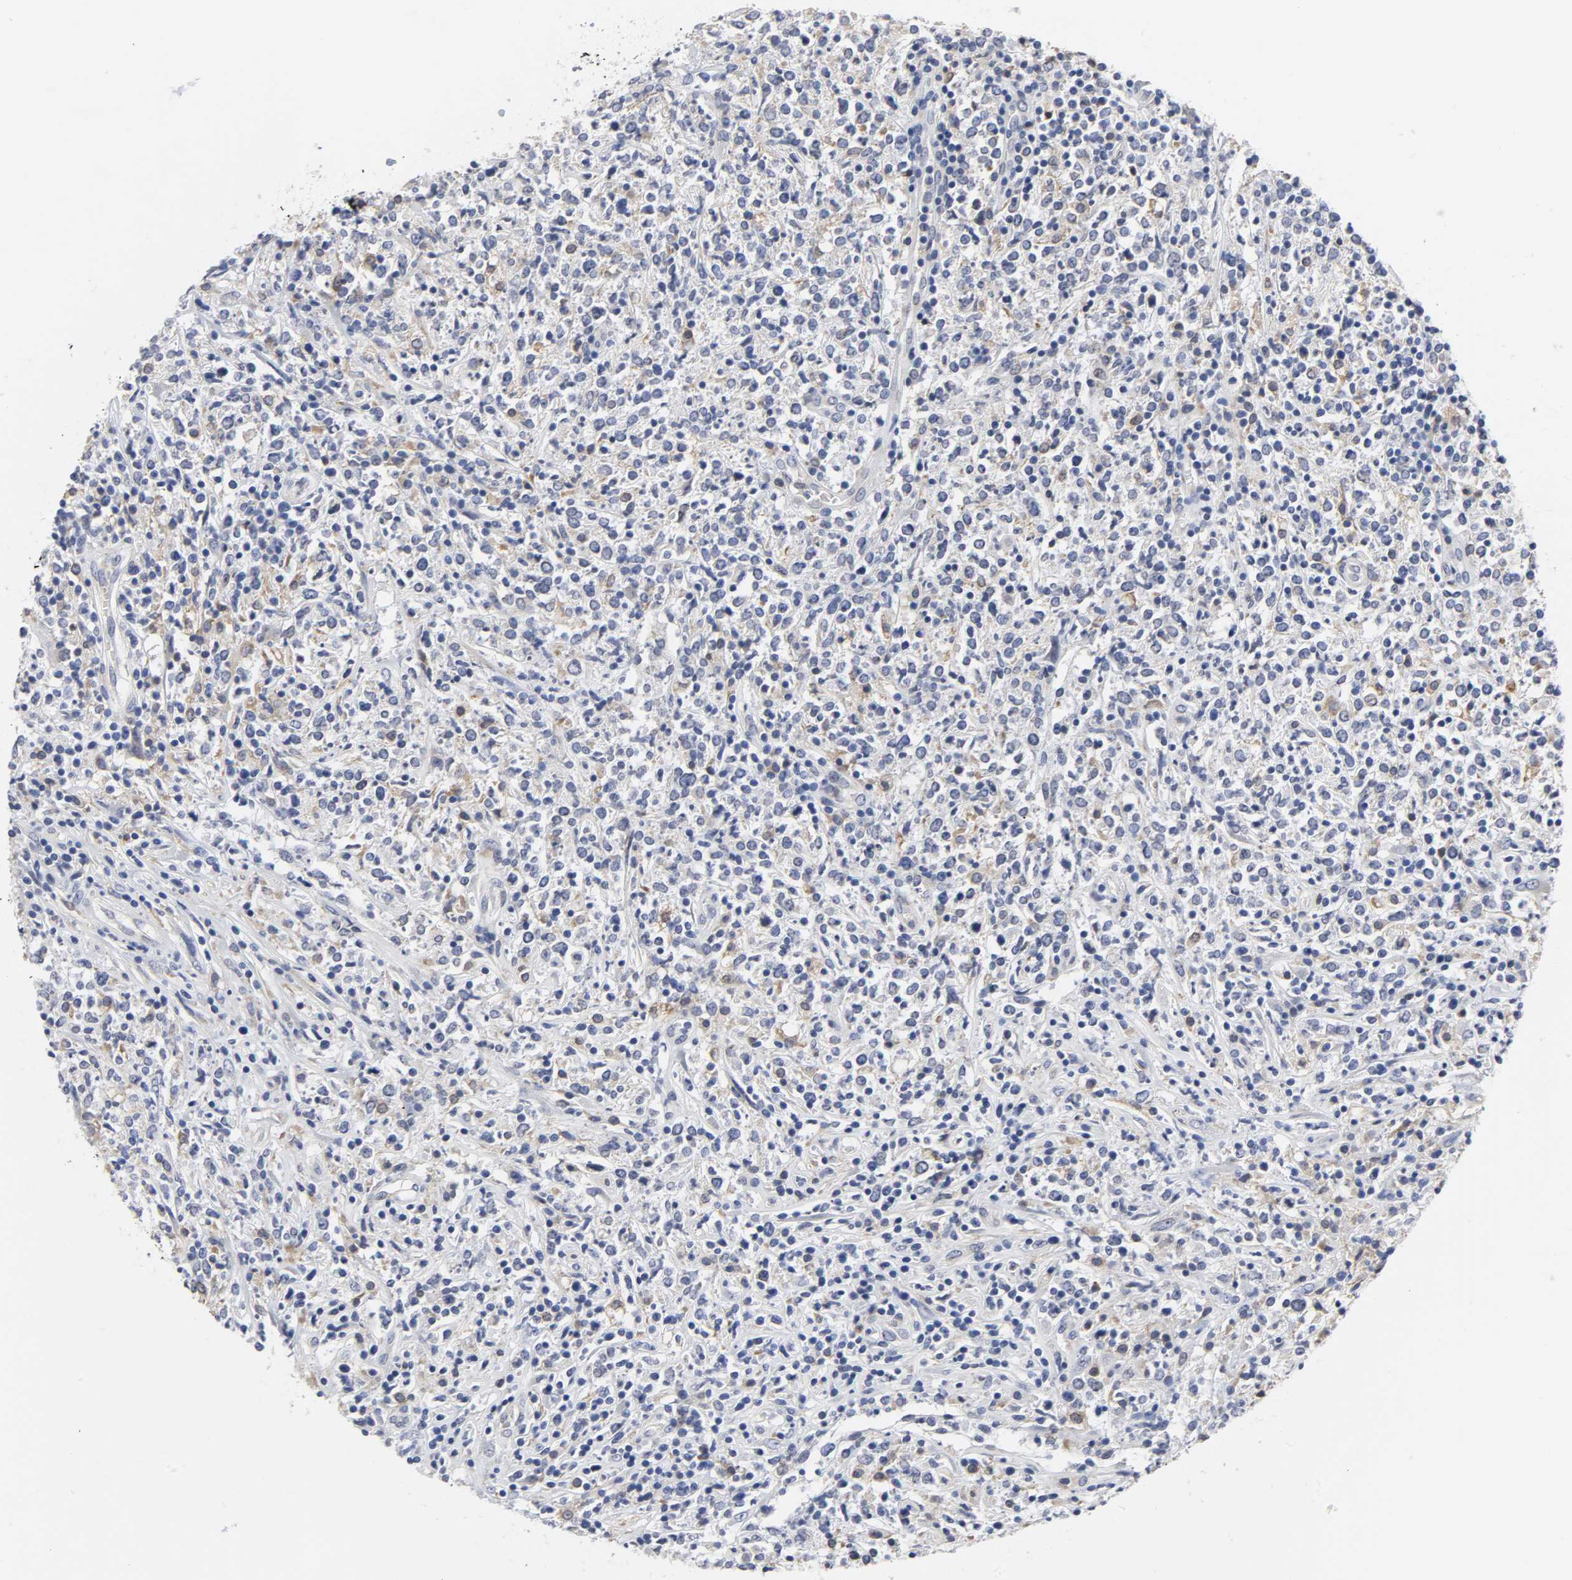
{"staining": {"intensity": "weak", "quantity": "25%-75%", "location": "cytoplasmic/membranous"}, "tissue": "lymphoma", "cell_type": "Tumor cells", "image_type": "cancer", "snomed": [{"axis": "morphology", "description": "Malignant lymphoma, non-Hodgkin's type, High grade"}, {"axis": "topography", "description": "Lymph node"}], "caption": "Immunohistochemical staining of lymphoma demonstrates low levels of weak cytoplasmic/membranous positivity in about 25%-75% of tumor cells. (Stains: DAB (3,3'-diaminobenzidine) in brown, nuclei in blue, Microscopy: brightfield microscopy at high magnification).", "gene": "HCK", "patient": {"sex": "female", "age": 84}}